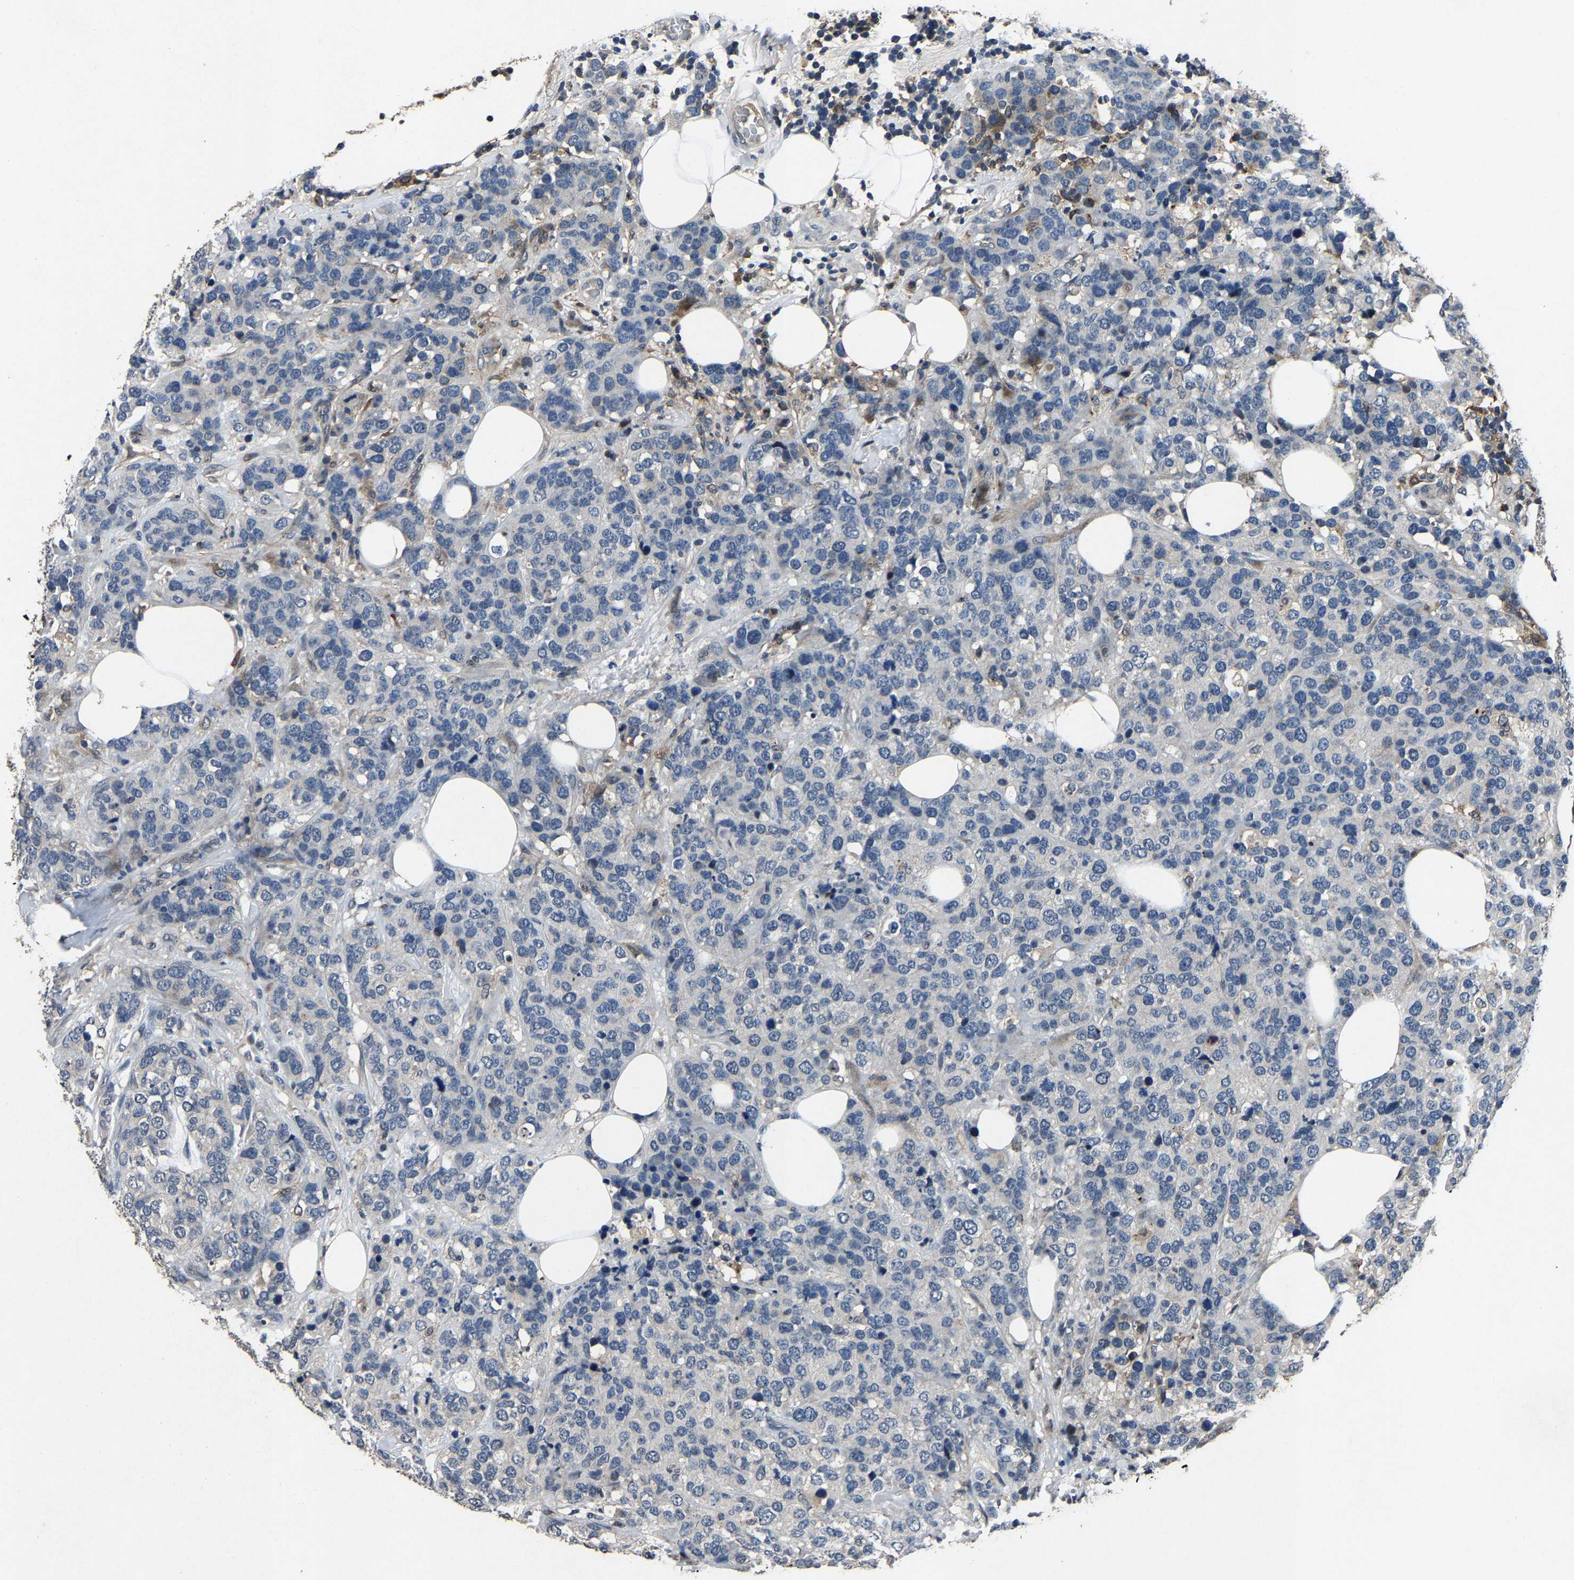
{"staining": {"intensity": "negative", "quantity": "none", "location": "none"}, "tissue": "breast cancer", "cell_type": "Tumor cells", "image_type": "cancer", "snomed": [{"axis": "morphology", "description": "Lobular carcinoma"}, {"axis": "topography", "description": "Breast"}], "caption": "Immunohistochemical staining of human lobular carcinoma (breast) displays no significant staining in tumor cells.", "gene": "PCNX2", "patient": {"sex": "female", "age": 59}}